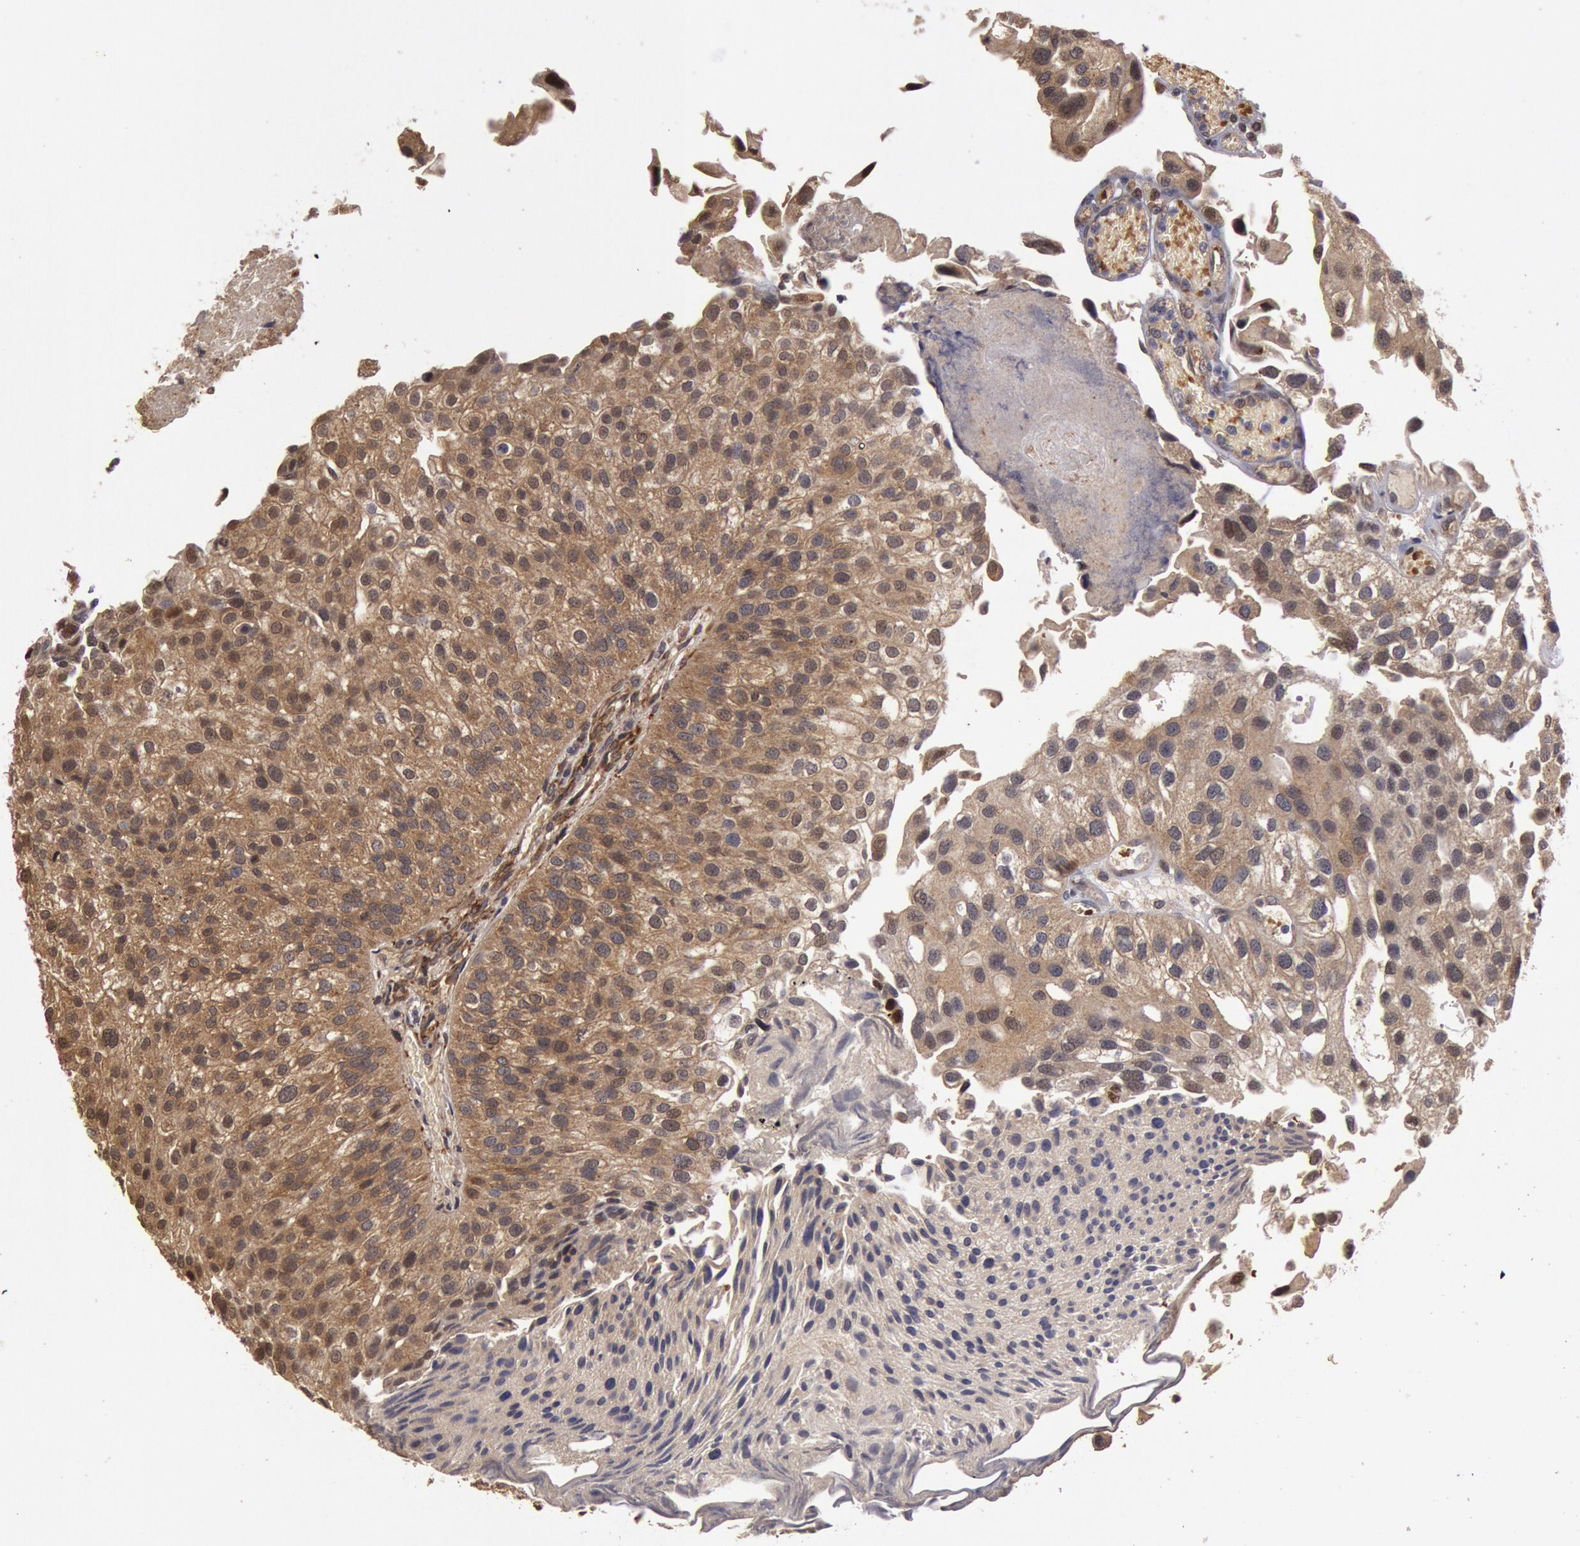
{"staining": {"intensity": "moderate", "quantity": ">75%", "location": "cytoplasmic/membranous,nuclear"}, "tissue": "urothelial cancer", "cell_type": "Tumor cells", "image_type": "cancer", "snomed": [{"axis": "morphology", "description": "Urothelial carcinoma, Low grade"}, {"axis": "topography", "description": "Urinary bladder"}], "caption": "Immunohistochemistry (IHC) photomicrograph of neoplastic tissue: human low-grade urothelial carcinoma stained using immunohistochemistry (IHC) shows medium levels of moderate protein expression localized specifically in the cytoplasmic/membranous and nuclear of tumor cells, appearing as a cytoplasmic/membranous and nuclear brown color.", "gene": "USP14", "patient": {"sex": "female", "age": 89}}